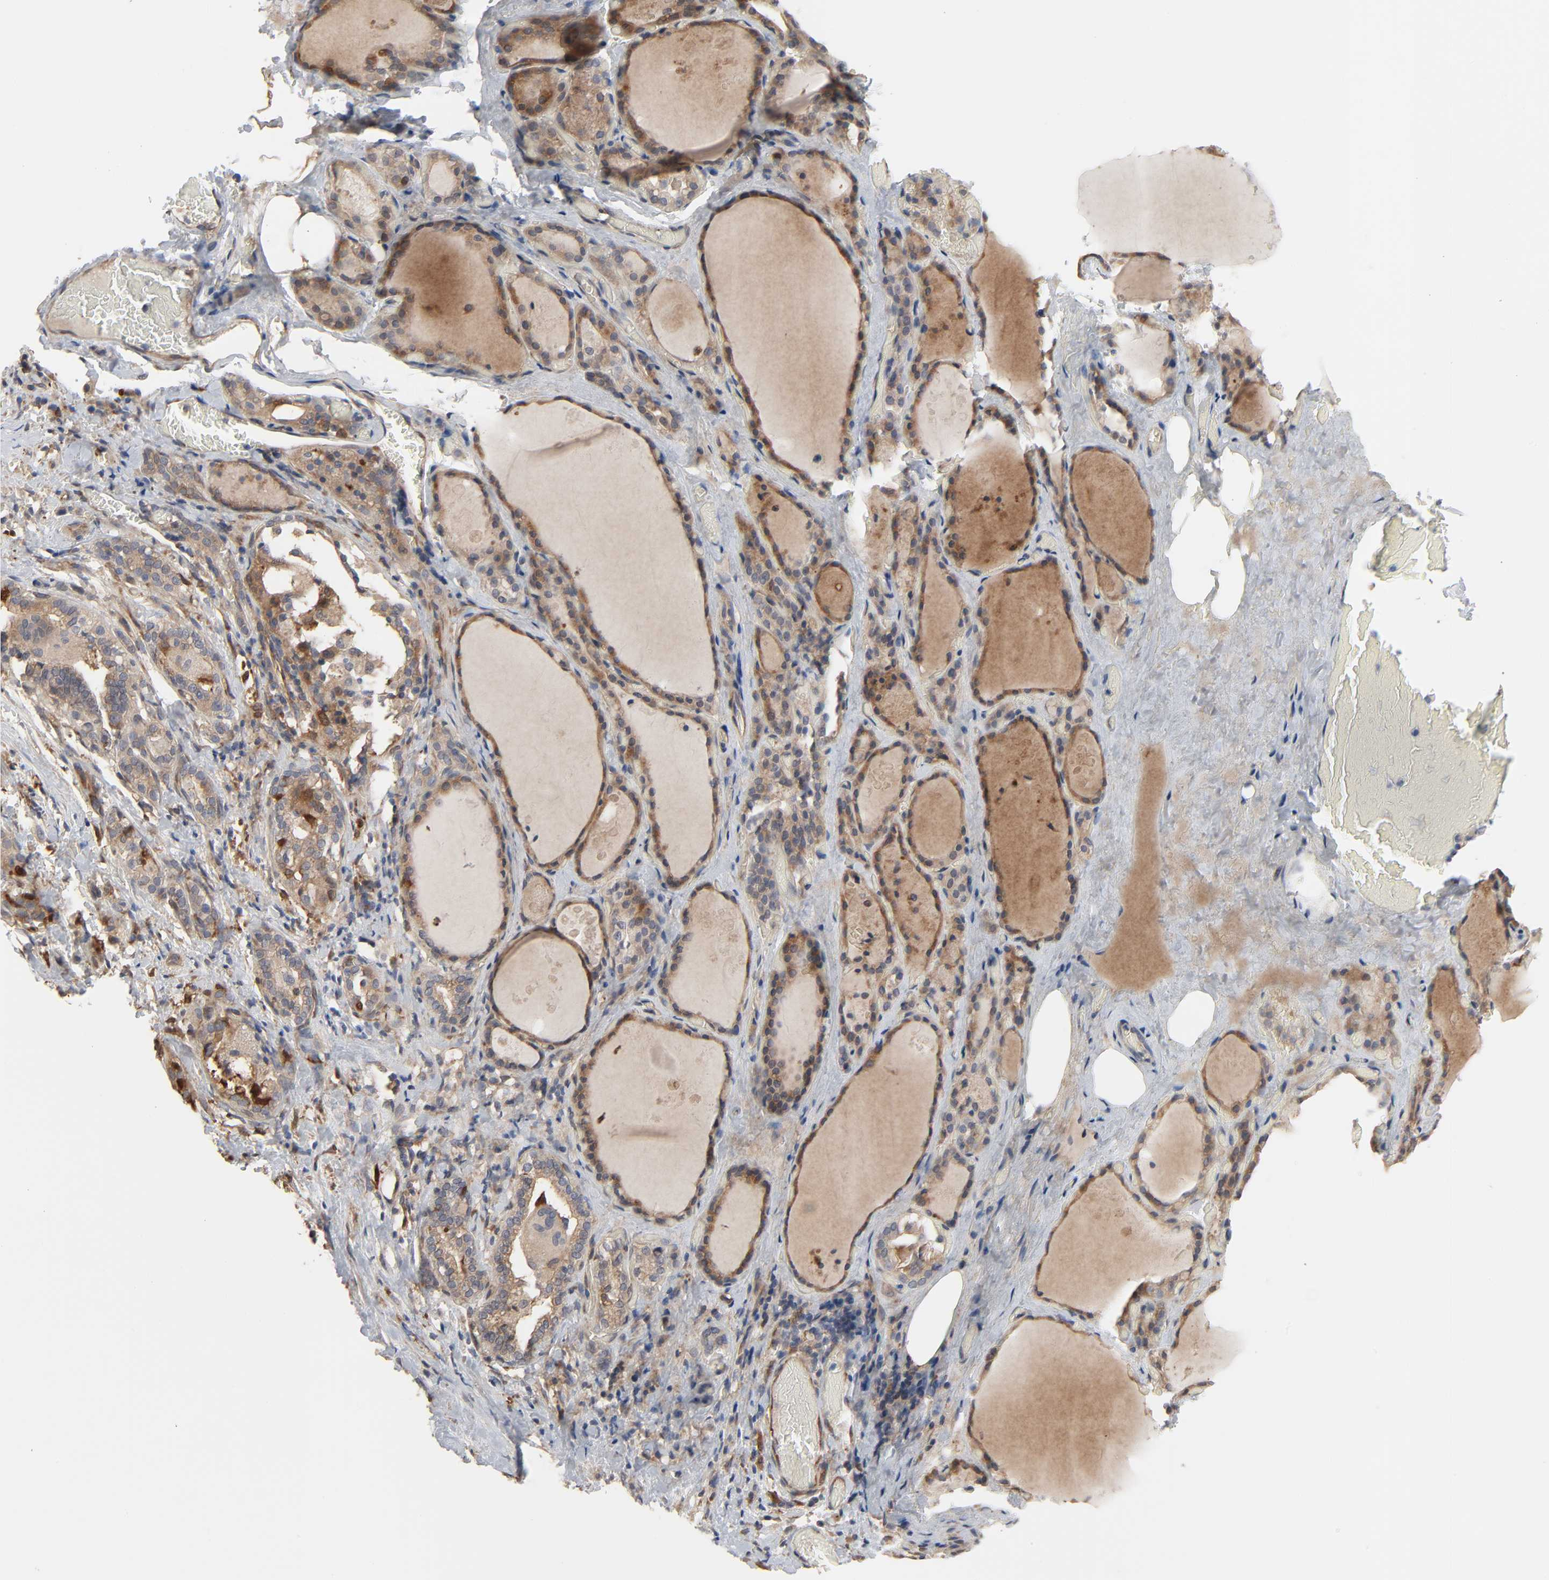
{"staining": {"intensity": "moderate", "quantity": ">75%", "location": "cytoplasmic/membranous"}, "tissue": "thyroid gland", "cell_type": "Glandular cells", "image_type": "normal", "snomed": [{"axis": "morphology", "description": "Normal tissue, NOS"}, {"axis": "topography", "description": "Thyroid gland"}], "caption": "A brown stain highlights moderate cytoplasmic/membranous positivity of a protein in glandular cells of benign thyroid gland. Immunohistochemistry (ihc) stains the protein of interest in brown and the nuclei are stained blue.", "gene": "NDRG2", "patient": {"sex": "male", "age": 61}}